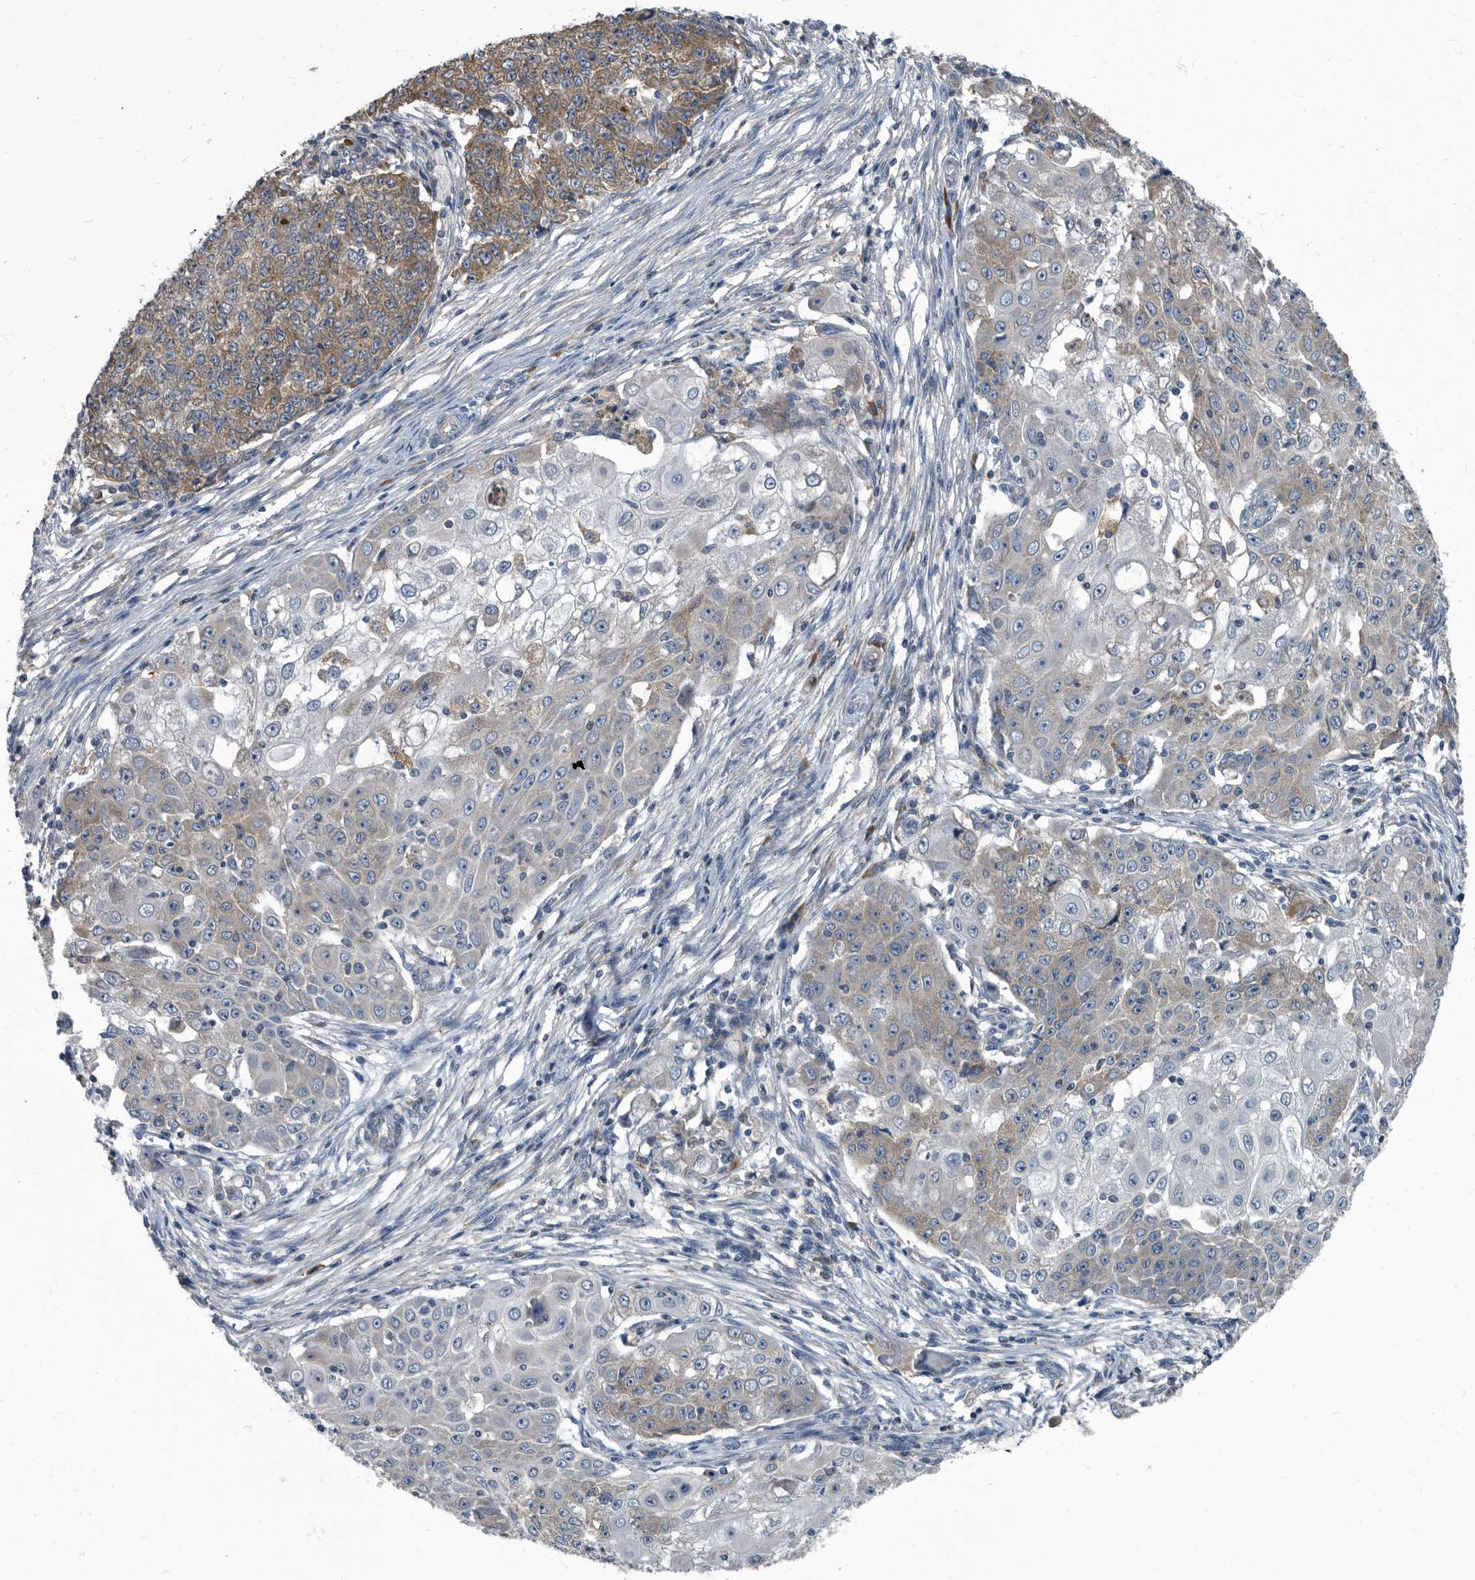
{"staining": {"intensity": "moderate", "quantity": "<25%", "location": "cytoplasmic/membranous"}, "tissue": "ovarian cancer", "cell_type": "Tumor cells", "image_type": "cancer", "snomed": [{"axis": "morphology", "description": "Carcinoma, endometroid"}, {"axis": "topography", "description": "Ovary"}], "caption": "Immunohistochemical staining of human ovarian cancer shows moderate cytoplasmic/membranous protein positivity in approximately <25% of tumor cells. The staining was performed using DAB (3,3'-diaminobenzidine), with brown indicating positive protein expression. Nuclei are stained blue with hematoxylin.", "gene": "CDV3", "patient": {"sex": "female", "age": 42}}